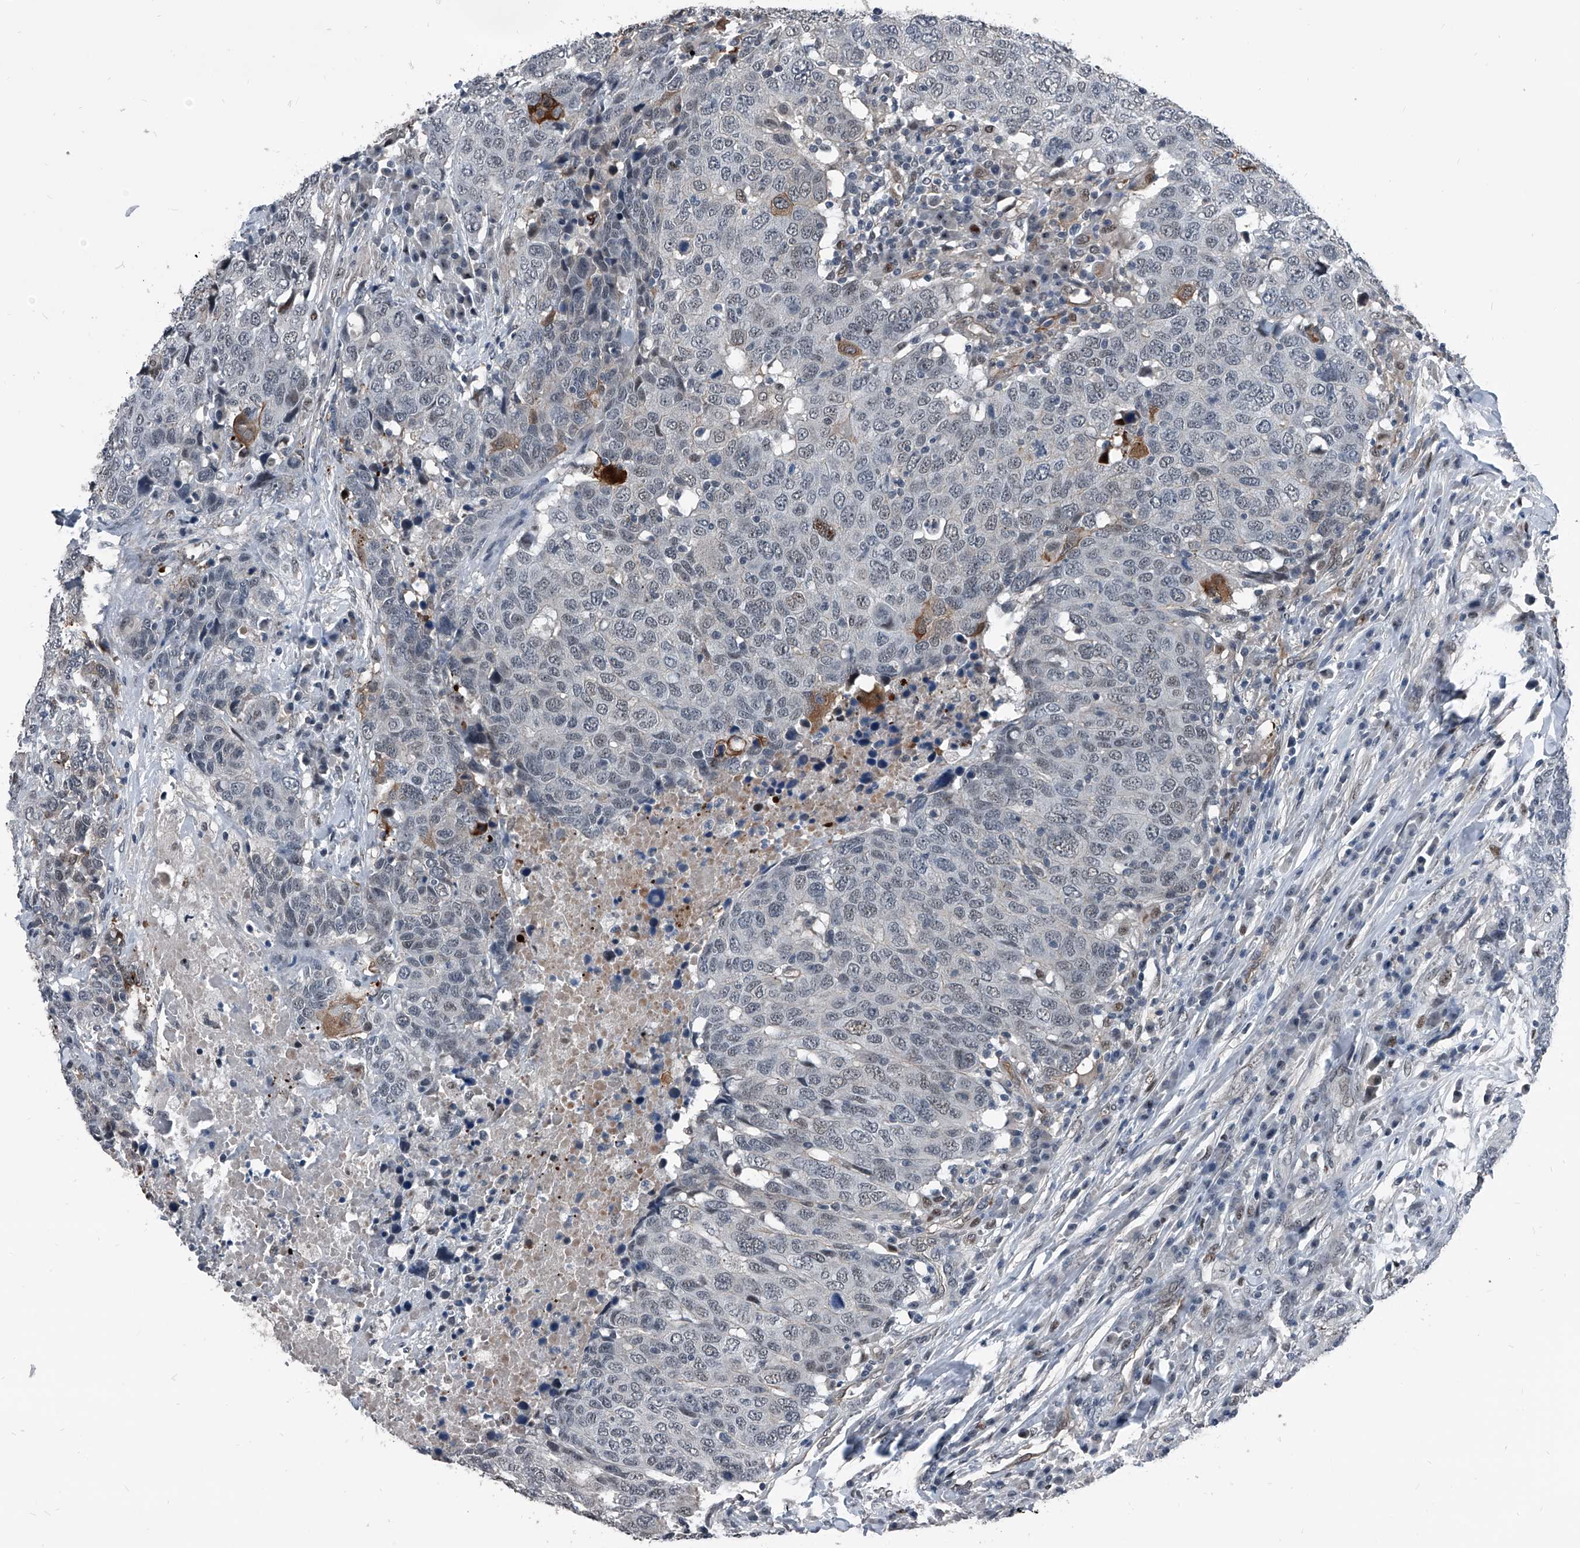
{"staining": {"intensity": "moderate", "quantity": "<25%", "location": "cytoplasmic/membranous"}, "tissue": "head and neck cancer", "cell_type": "Tumor cells", "image_type": "cancer", "snomed": [{"axis": "morphology", "description": "Squamous cell carcinoma, NOS"}, {"axis": "topography", "description": "Head-Neck"}], "caption": "Immunohistochemical staining of head and neck squamous cell carcinoma shows low levels of moderate cytoplasmic/membranous protein staining in approximately <25% of tumor cells.", "gene": "MEN1", "patient": {"sex": "male", "age": 66}}